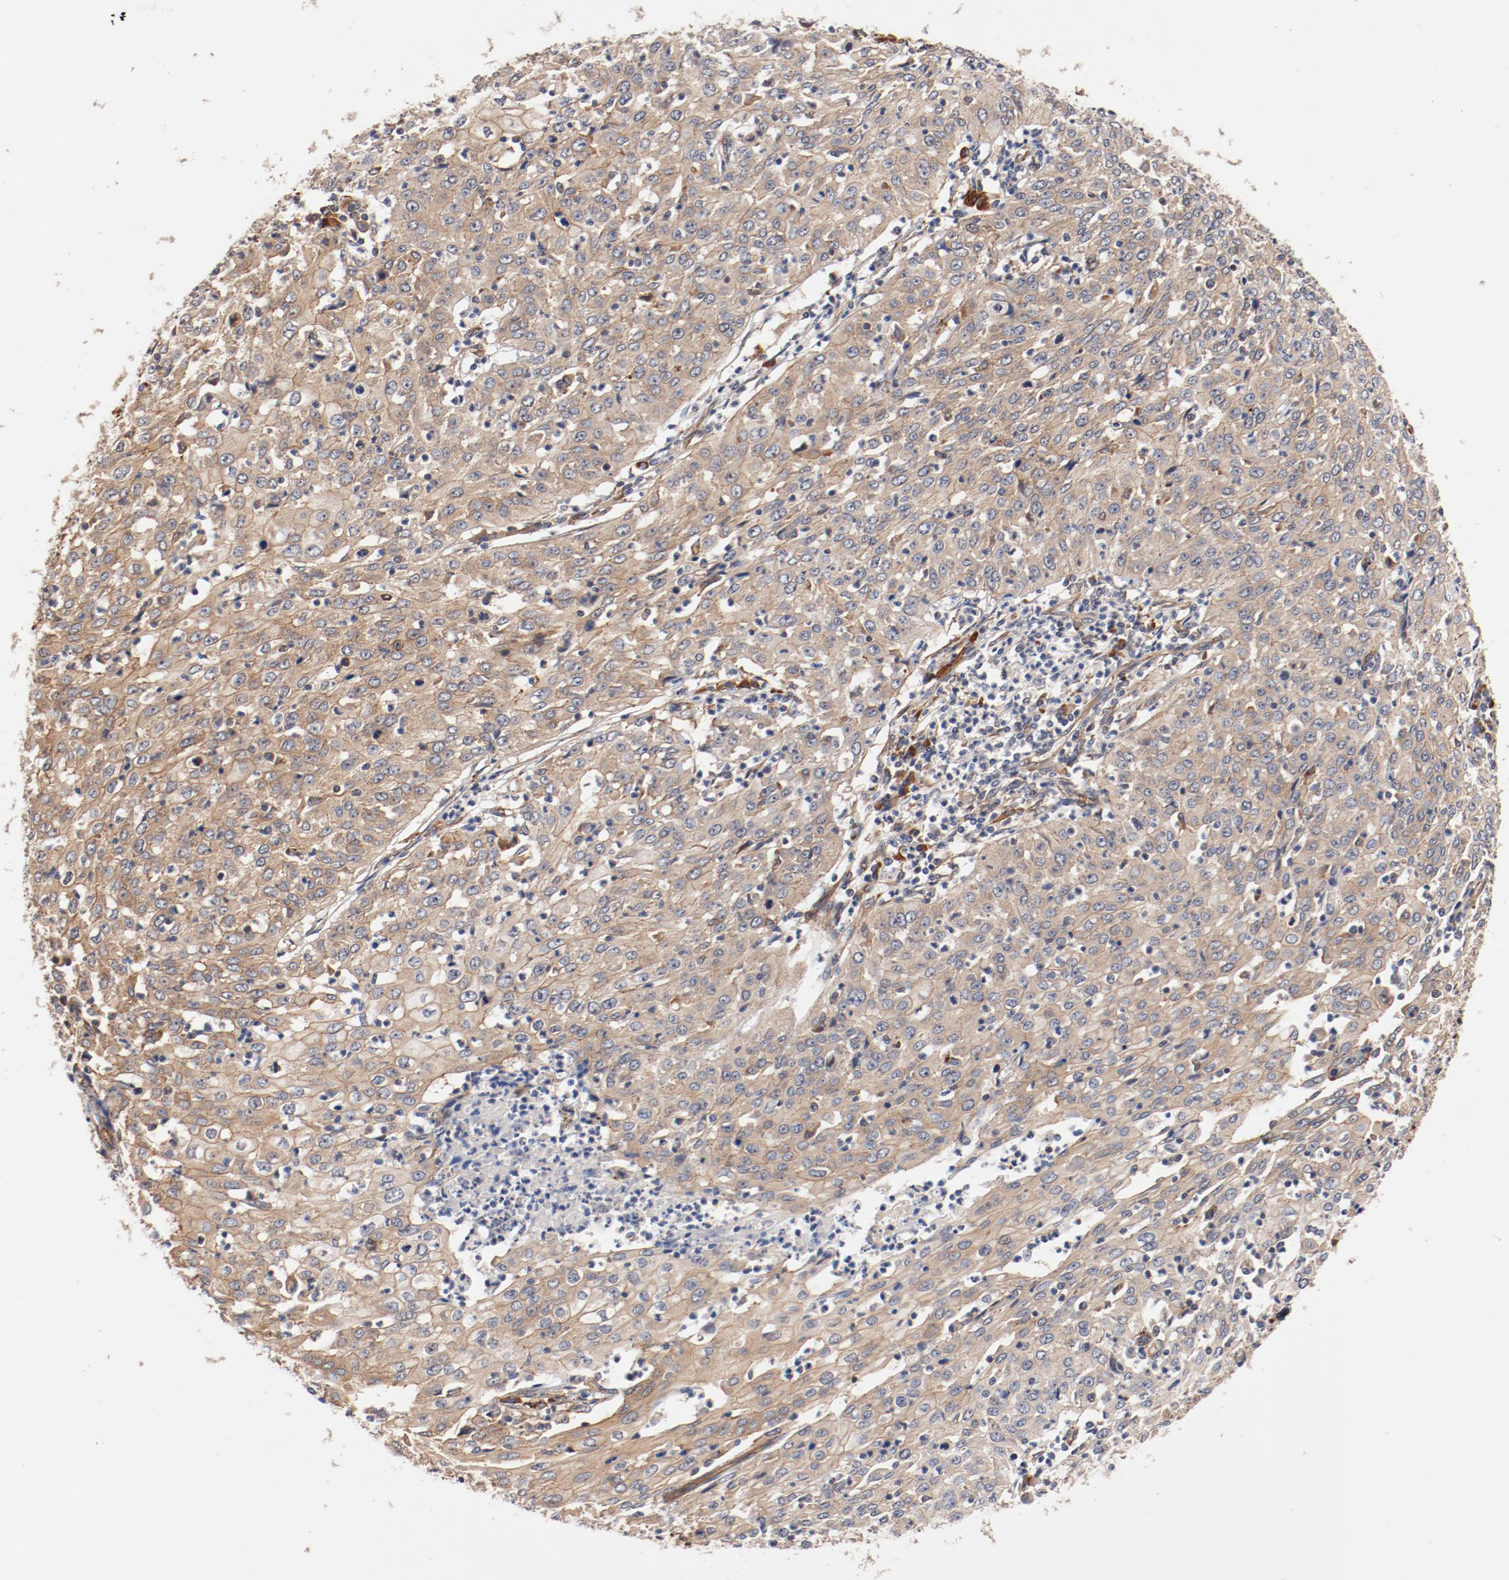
{"staining": {"intensity": "moderate", "quantity": ">75%", "location": "cytoplasmic/membranous"}, "tissue": "cervical cancer", "cell_type": "Tumor cells", "image_type": "cancer", "snomed": [{"axis": "morphology", "description": "Squamous cell carcinoma, NOS"}, {"axis": "topography", "description": "Cervix"}], "caption": "Immunohistochemical staining of human squamous cell carcinoma (cervical) demonstrates moderate cytoplasmic/membranous protein staining in approximately >75% of tumor cells.", "gene": "PITPNM2", "patient": {"sex": "female", "age": 39}}